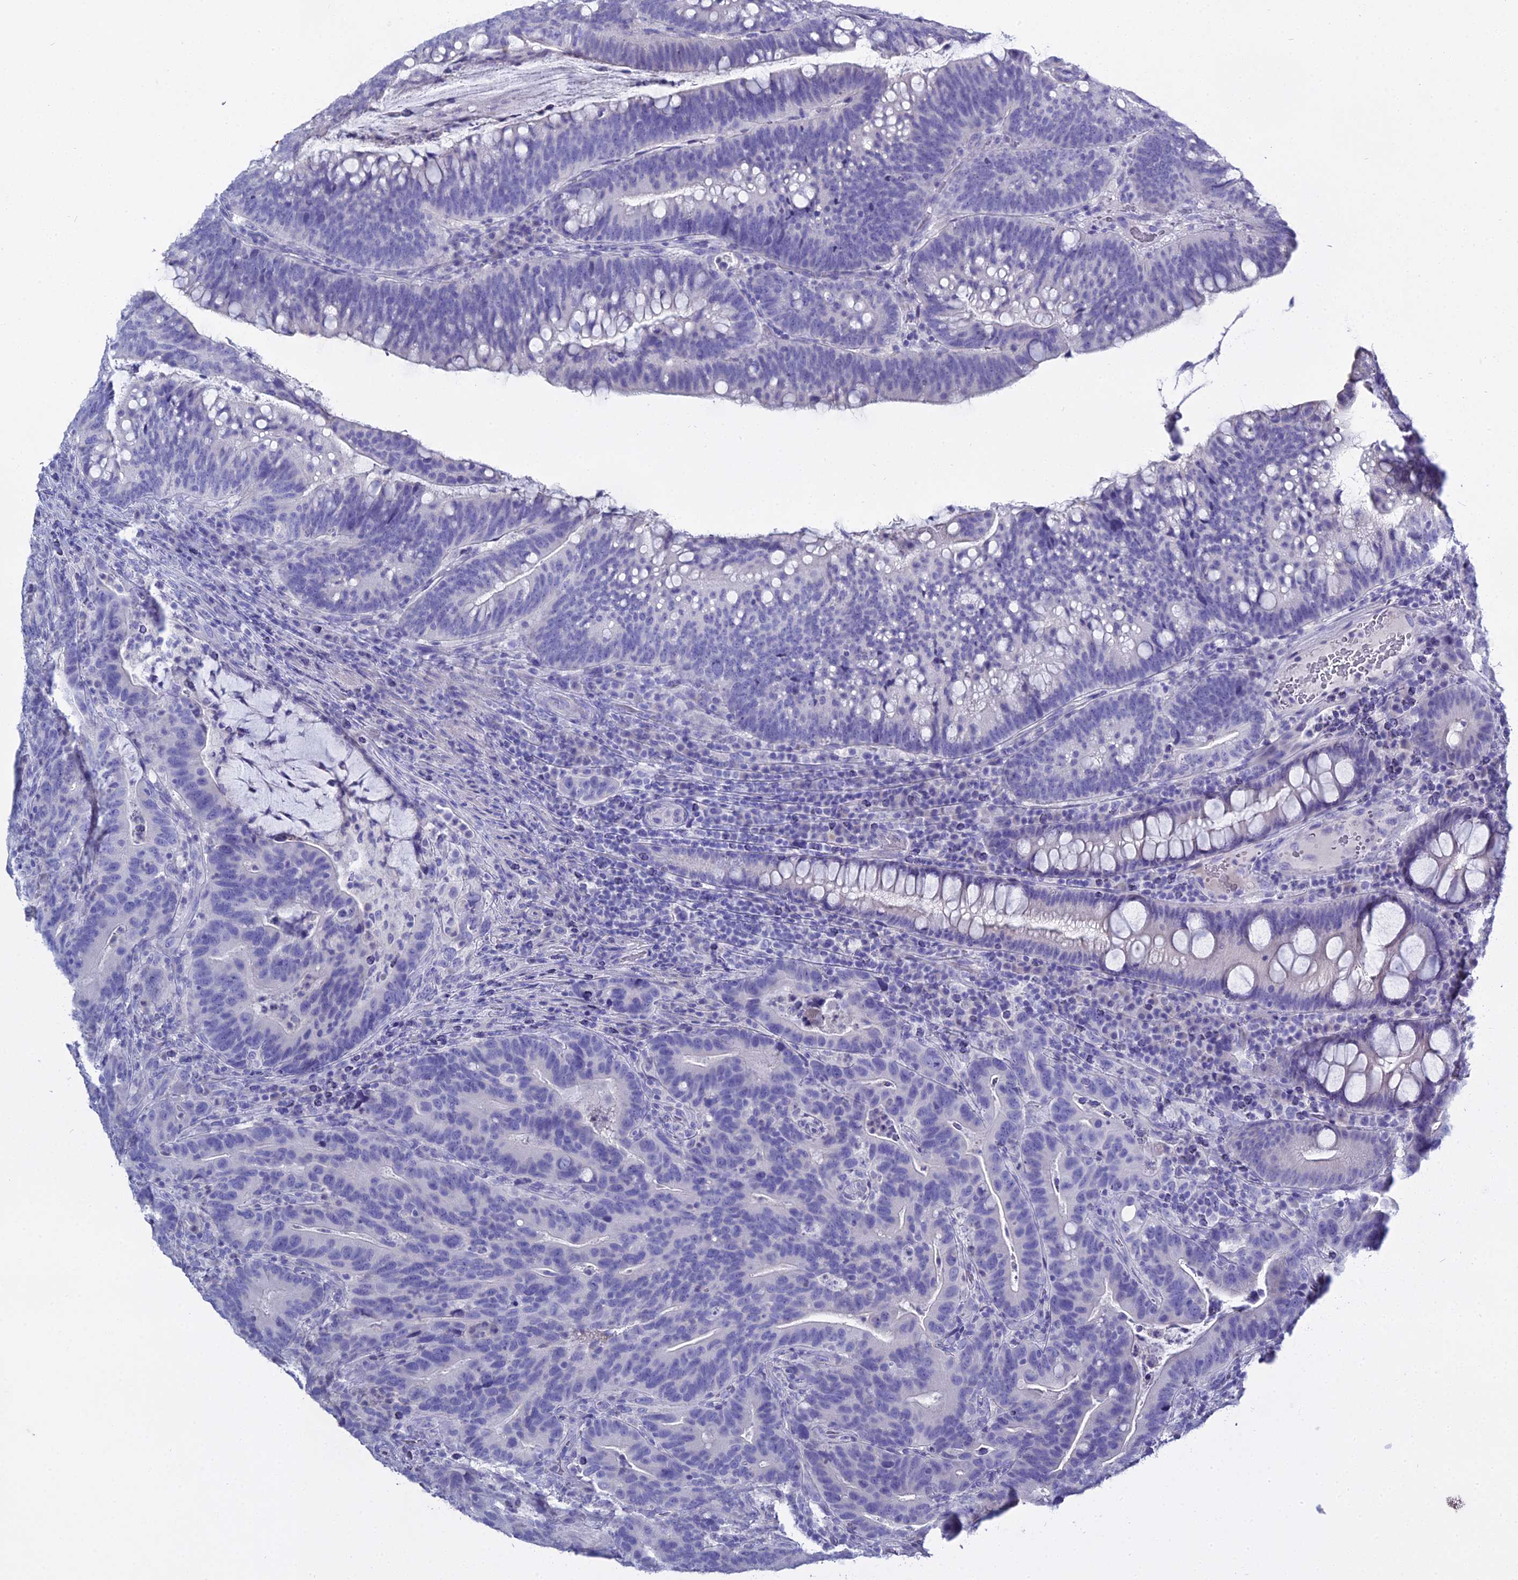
{"staining": {"intensity": "negative", "quantity": "none", "location": "none"}, "tissue": "colorectal cancer", "cell_type": "Tumor cells", "image_type": "cancer", "snomed": [{"axis": "morphology", "description": "Adenocarcinoma, NOS"}, {"axis": "topography", "description": "Colon"}], "caption": "The micrograph reveals no staining of tumor cells in adenocarcinoma (colorectal).", "gene": "S100A7", "patient": {"sex": "female", "age": 66}}